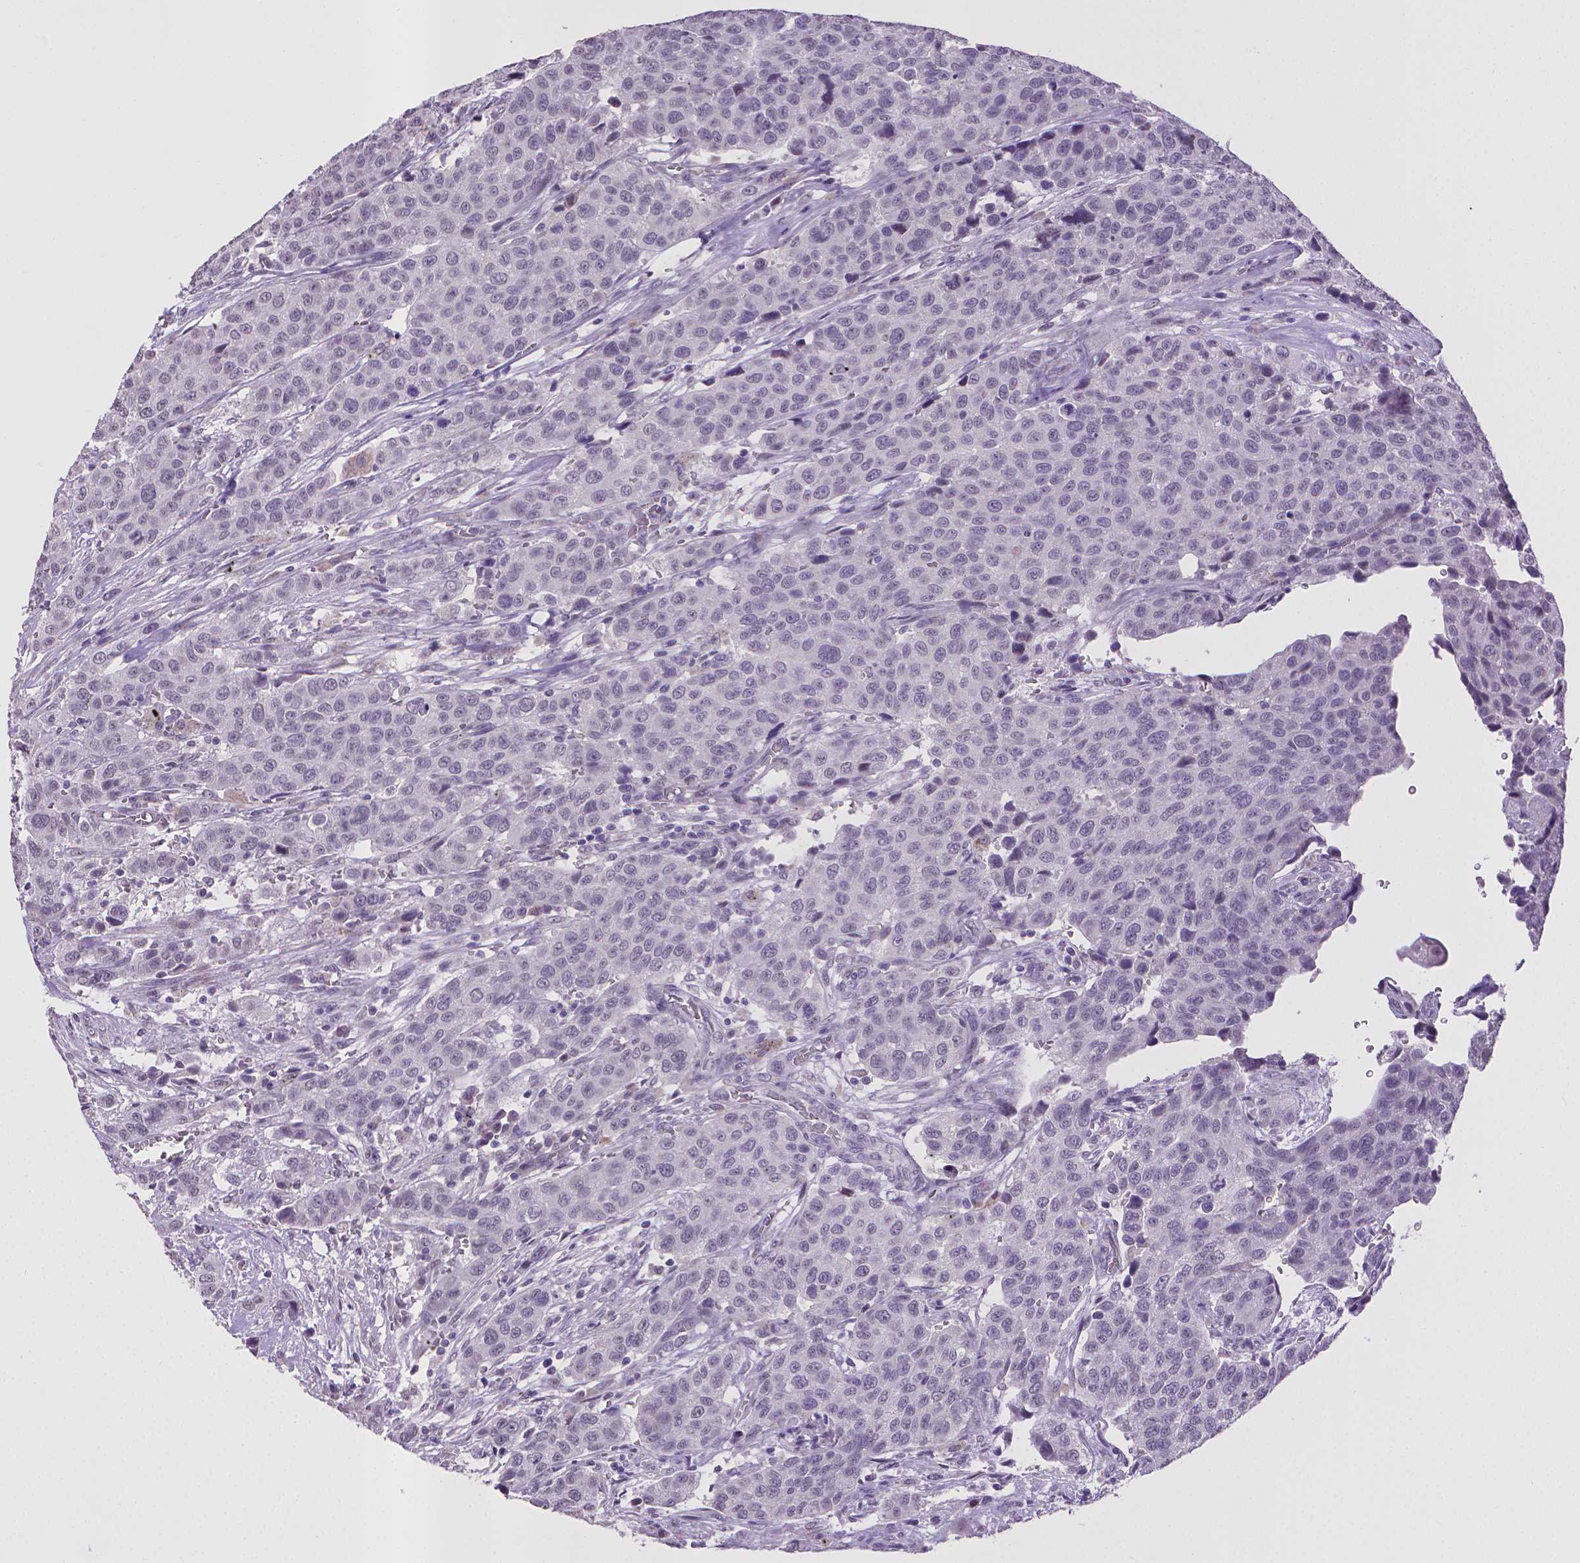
{"staining": {"intensity": "negative", "quantity": "none", "location": "none"}, "tissue": "urothelial cancer", "cell_type": "Tumor cells", "image_type": "cancer", "snomed": [{"axis": "morphology", "description": "Urothelial carcinoma, High grade"}, {"axis": "topography", "description": "Urinary bladder"}], "caption": "Immunohistochemistry photomicrograph of neoplastic tissue: urothelial carcinoma (high-grade) stained with DAB (3,3'-diaminobenzidine) shows no significant protein staining in tumor cells.", "gene": "KMO", "patient": {"sex": "female", "age": 58}}